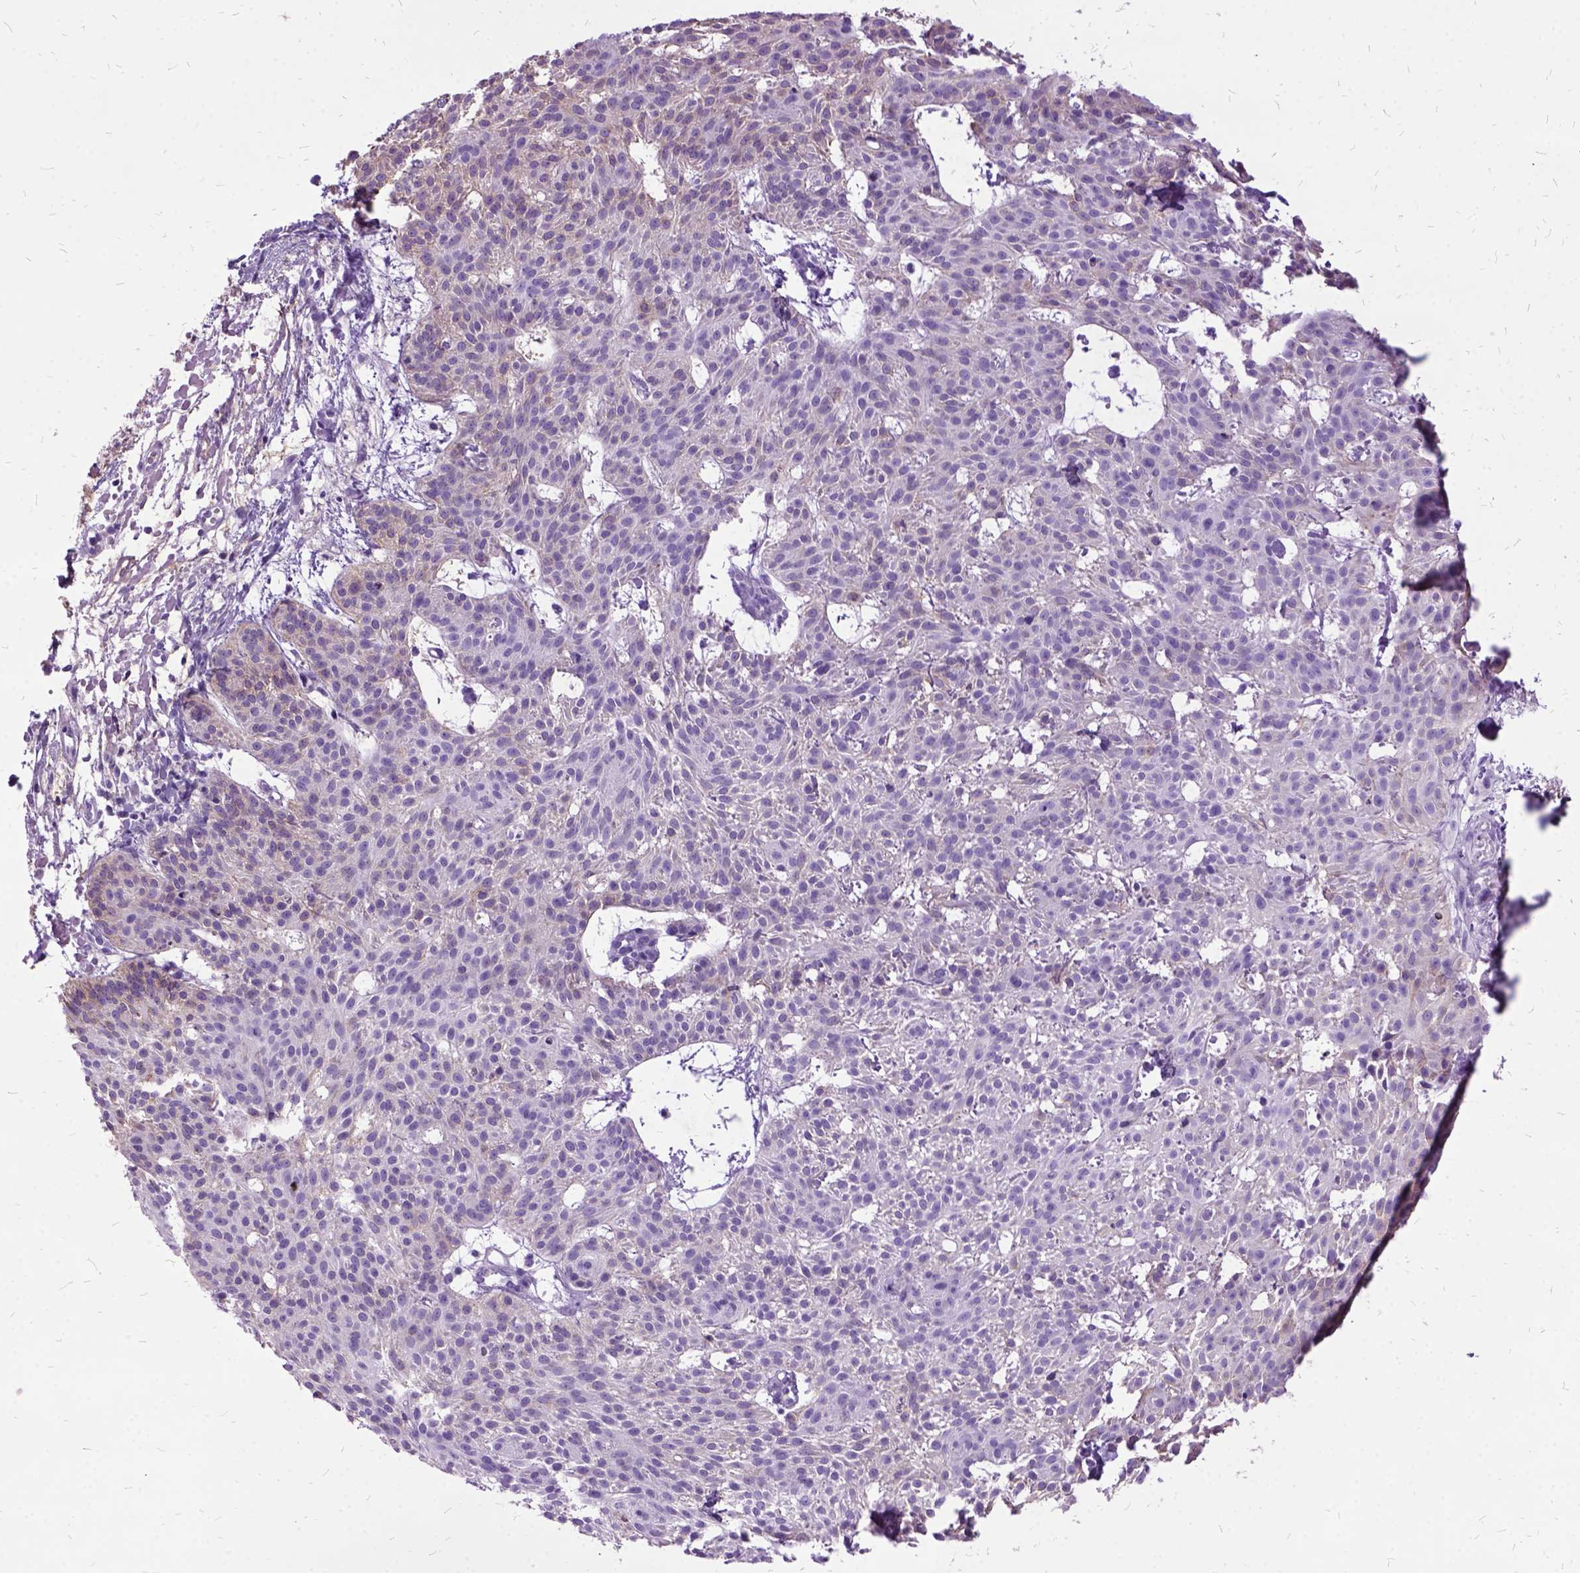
{"staining": {"intensity": "negative", "quantity": "none", "location": "none"}, "tissue": "skin cancer", "cell_type": "Tumor cells", "image_type": "cancer", "snomed": [{"axis": "morphology", "description": "Basal cell carcinoma"}, {"axis": "topography", "description": "Skin"}], "caption": "High power microscopy photomicrograph of an IHC photomicrograph of skin basal cell carcinoma, revealing no significant positivity in tumor cells.", "gene": "MME", "patient": {"sex": "female", "age": 78}}